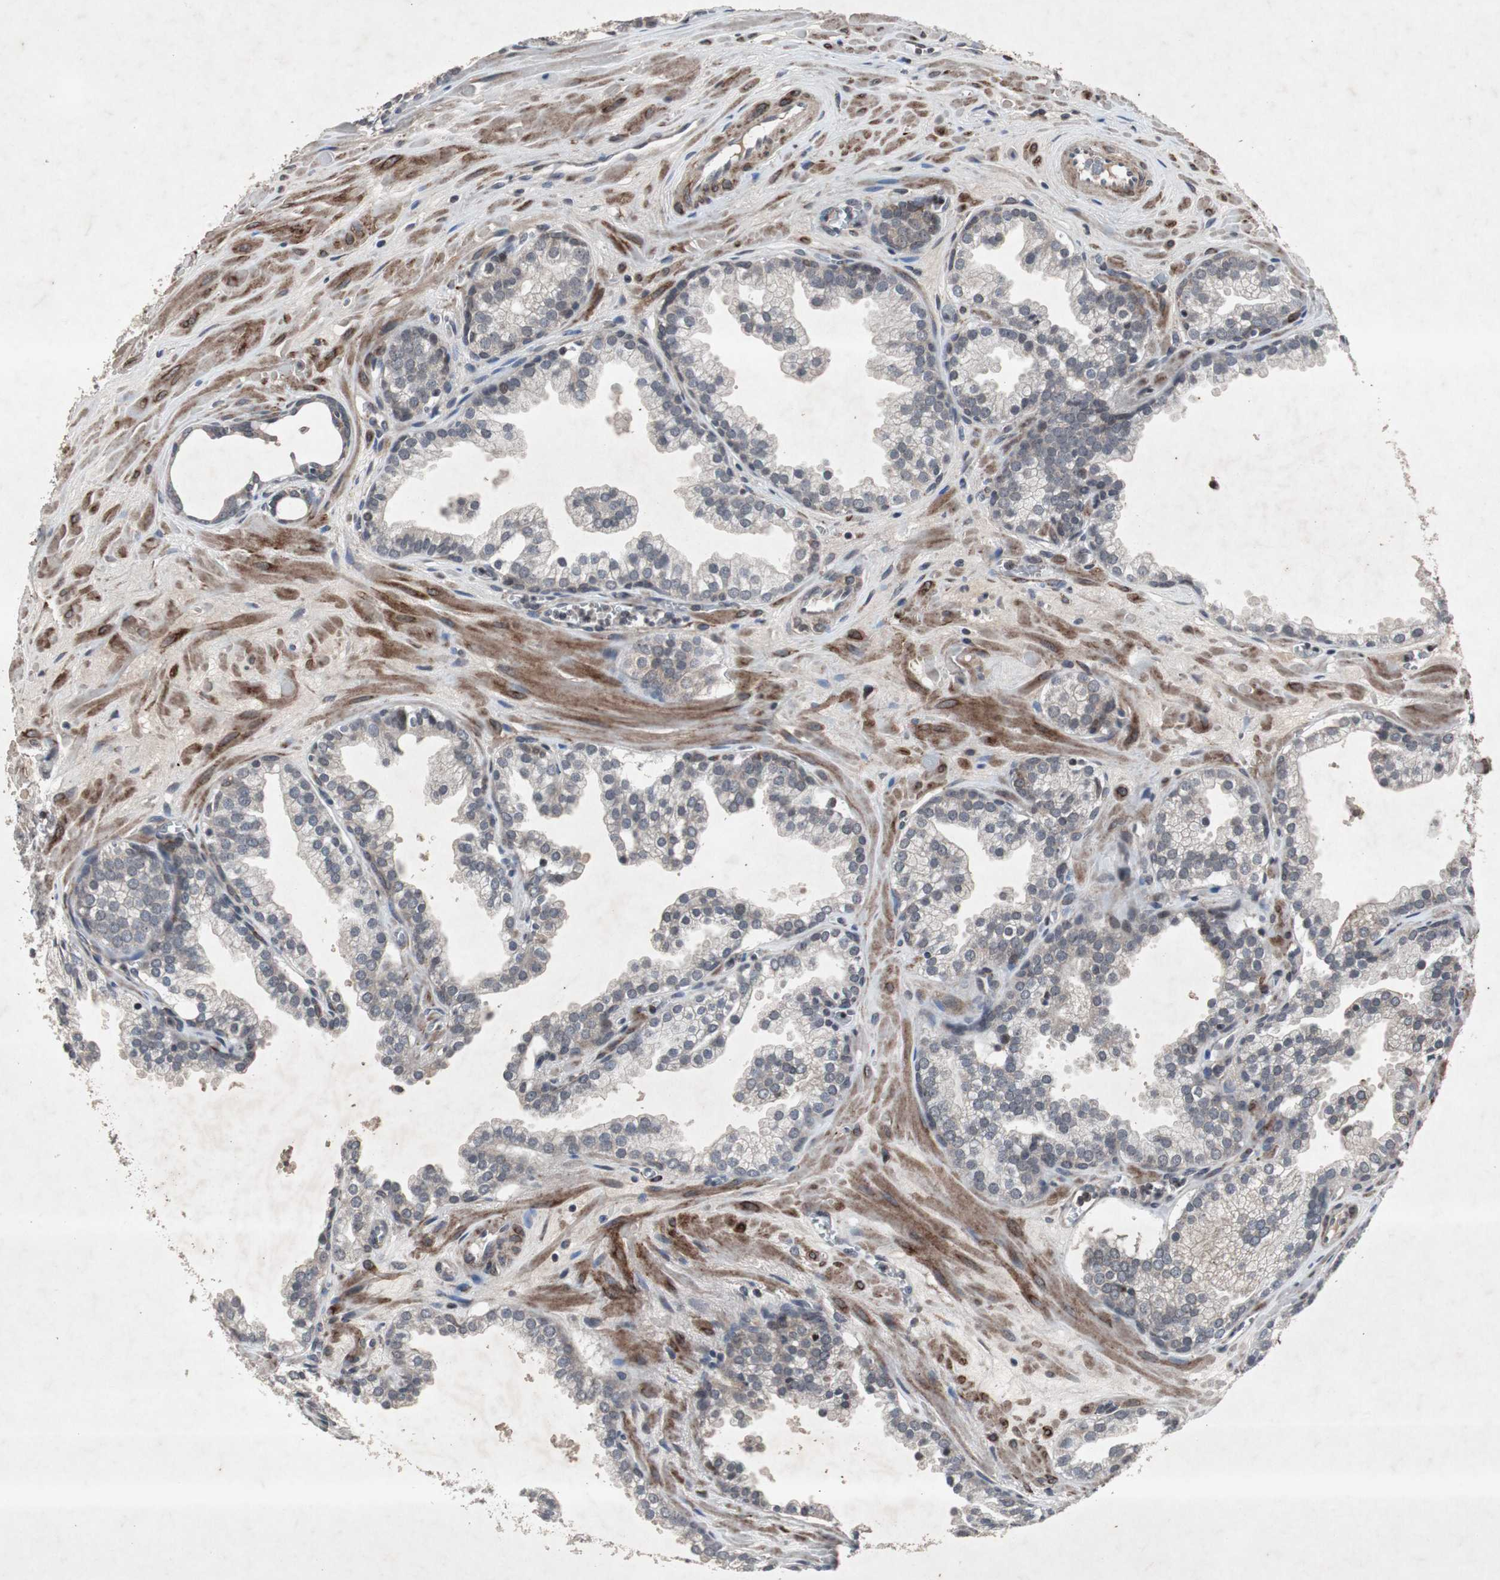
{"staining": {"intensity": "weak", "quantity": "25%-75%", "location": "cytoplasmic/membranous"}, "tissue": "prostate cancer", "cell_type": "Tumor cells", "image_type": "cancer", "snomed": [{"axis": "morphology", "description": "Adenocarcinoma, Low grade"}, {"axis": "topography", "description": "Prostate"}], "caption": "Low-grade adenocarcinoma (prostate) was stained to show a protein in brown. There is low levels of weak cytoplasmic/membranous positivity in about 25%-75% of tumor cells.", "gene": "CRADD", "patient": {"sex": "male", "age": 57}}